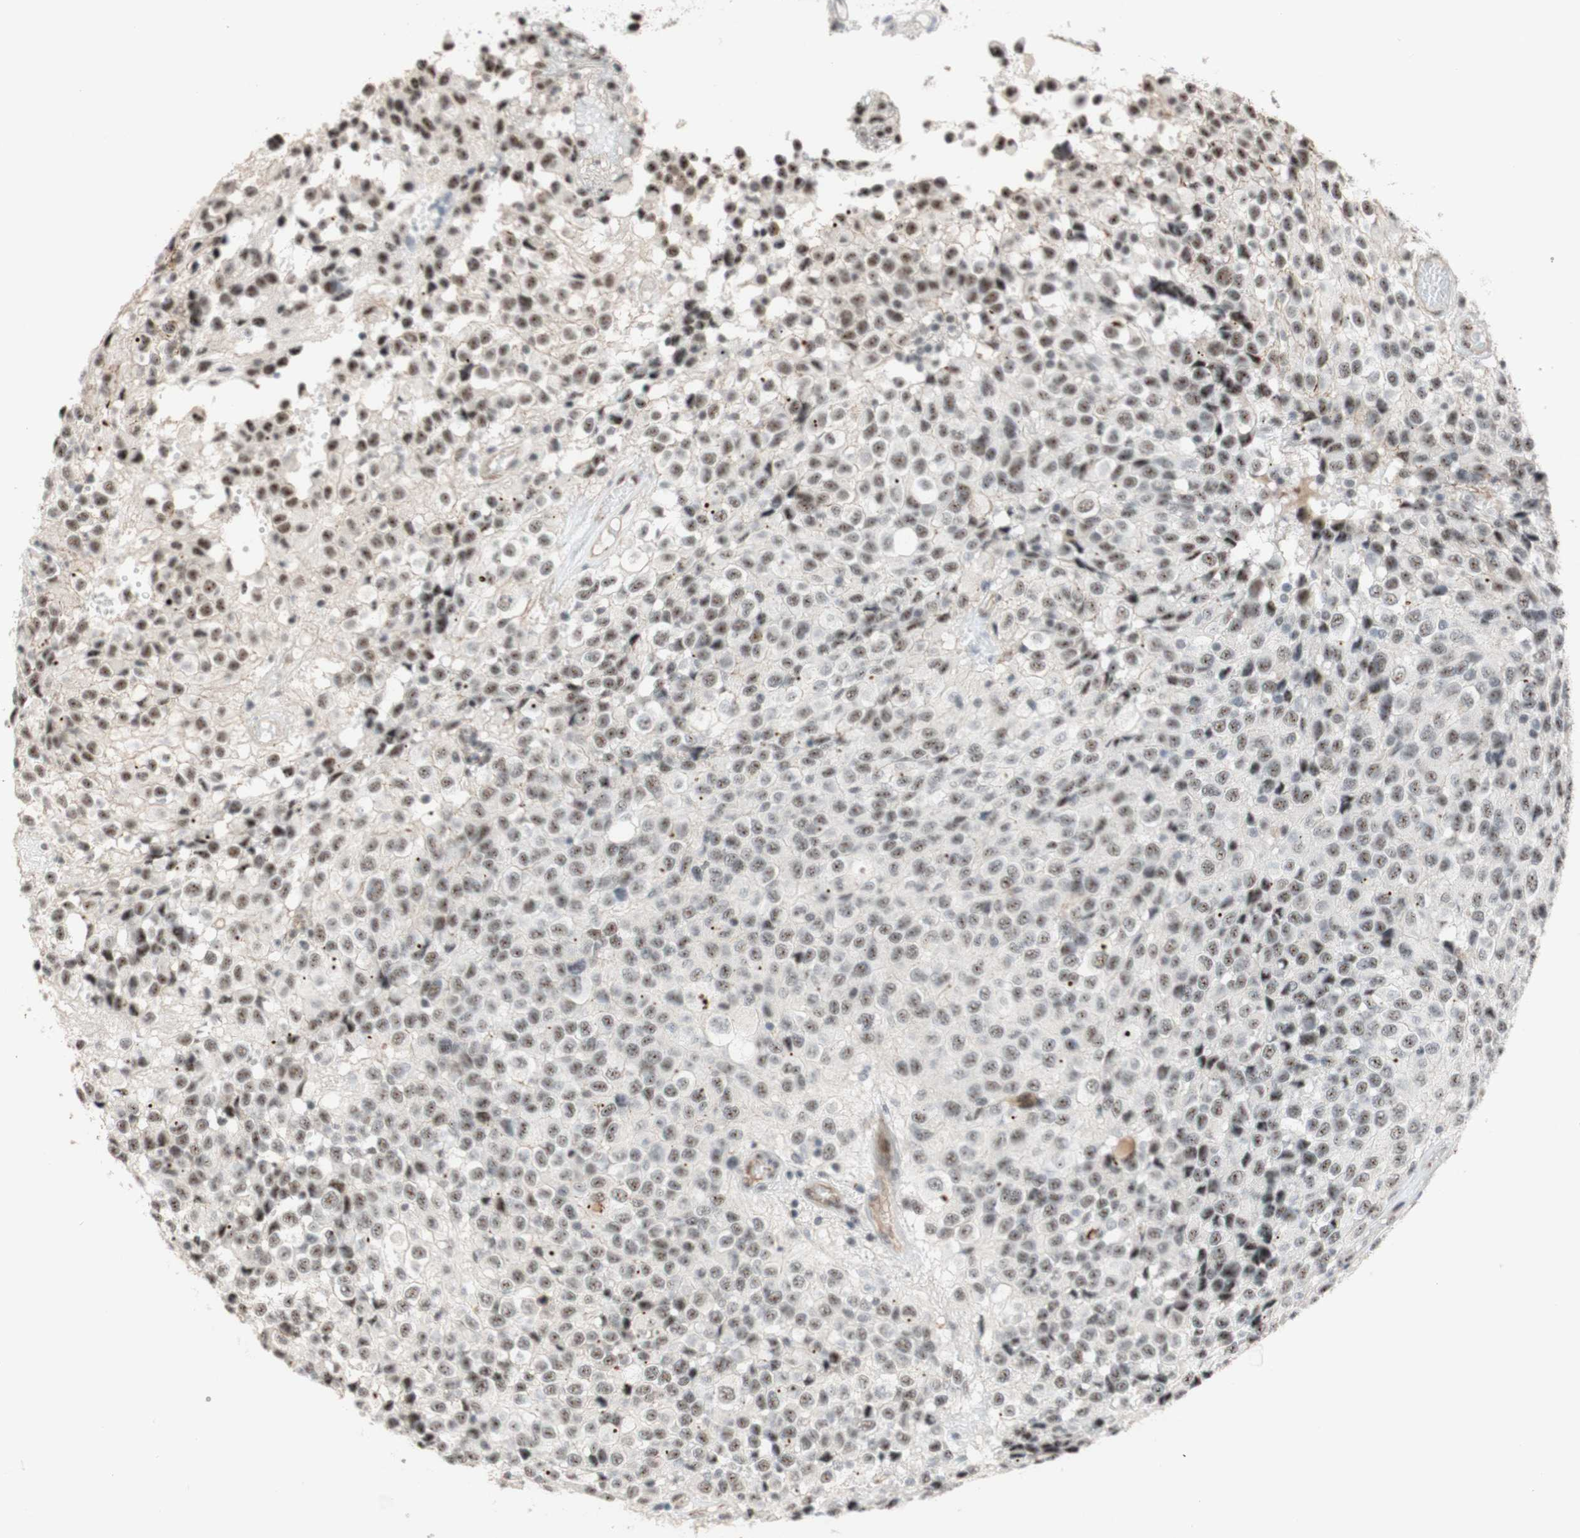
{"staining": {"intensity": "moderate", "quantity": ">75%", "location": "nuclear"}, "tissue": "glioma", "cell_type": "Tumor cells", "image_type": "cancer", "snomed": [{"axis": "morphology", "description": "Glioma, malignant, High grade"}, {"axis": "topography", "description": "Brain"}], "caption": "A photomicrograph of human glioma stained for a protein demonstrates moderate nuclear brown staining in tumor cells.", "gene": "SAP18", "patient": {"sex": "male", "age": 32}}